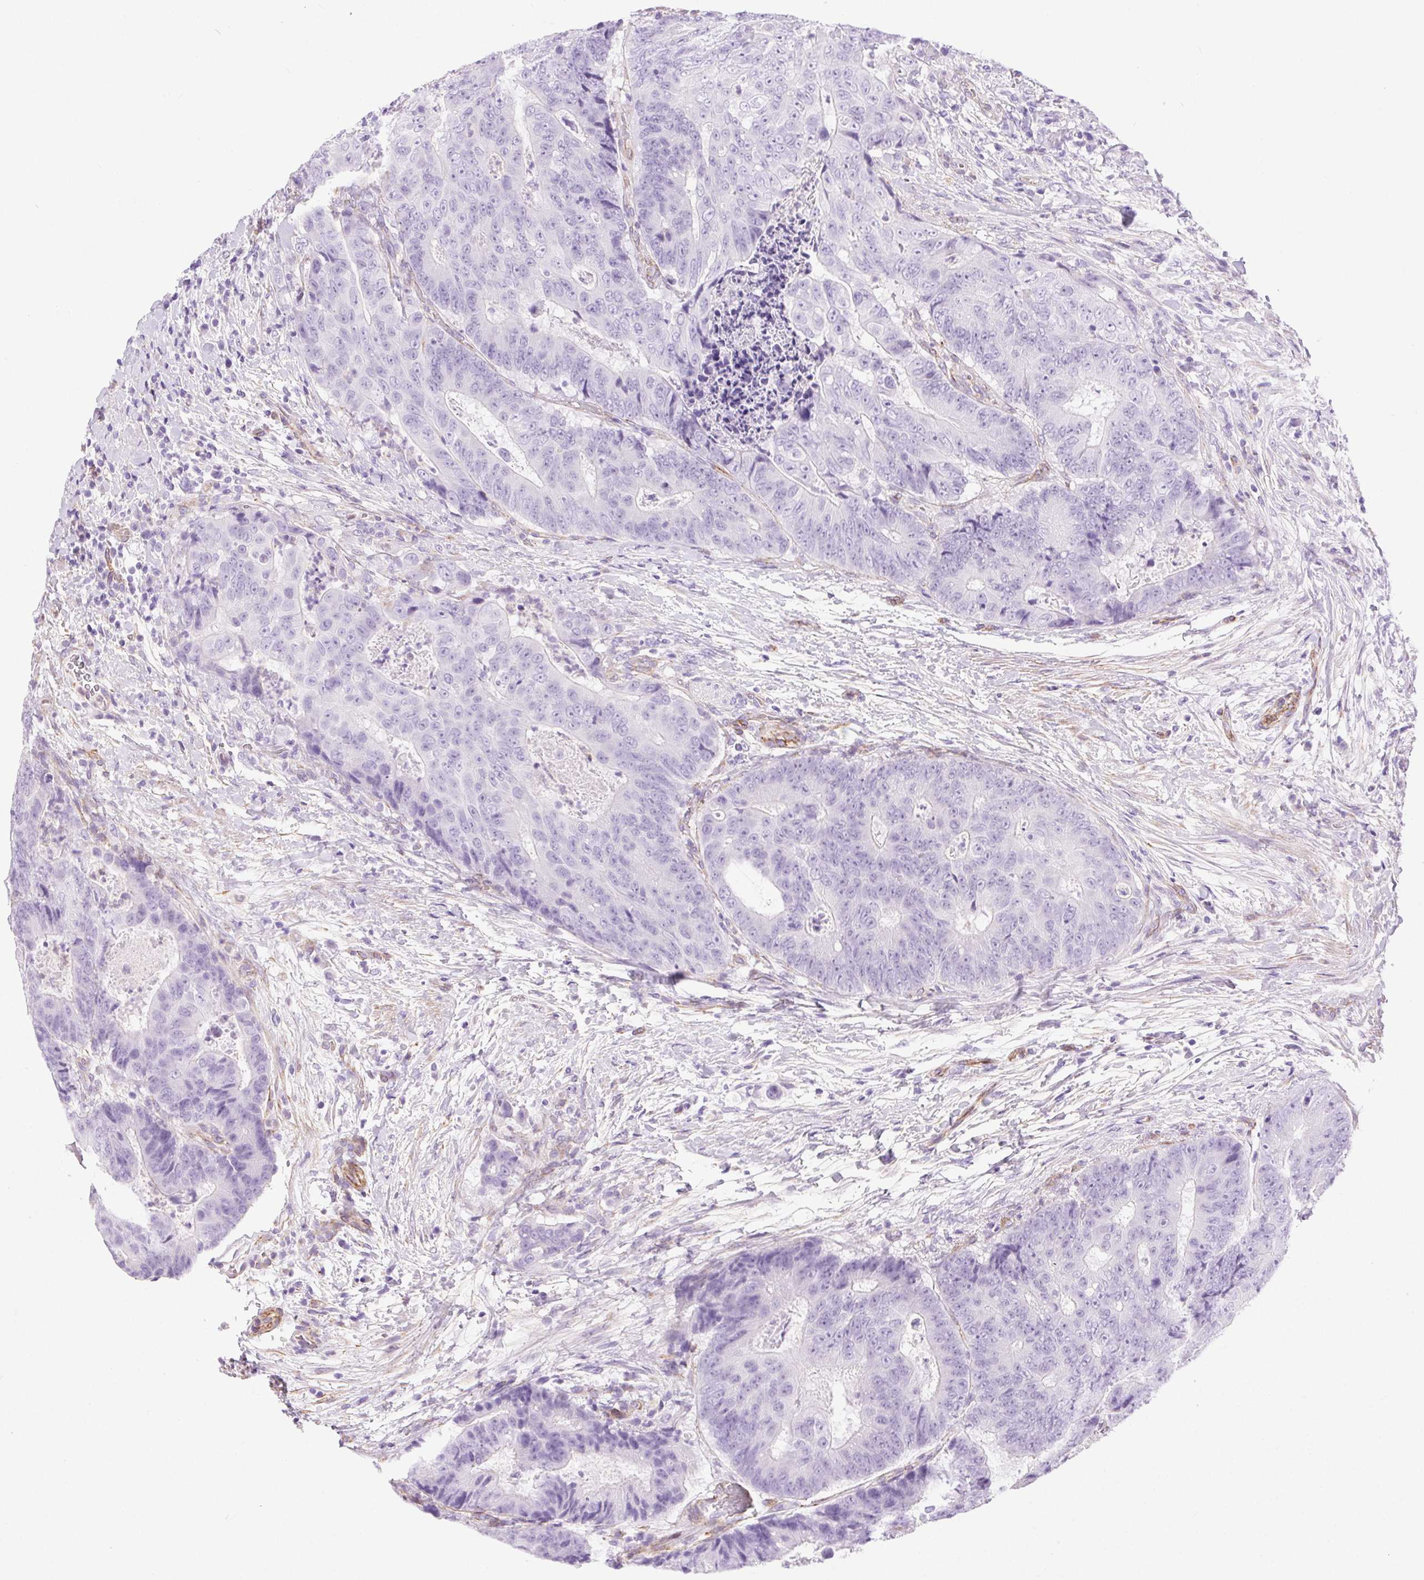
{"staining": {"intensity": "negative", "quantity": "none", "location": "none"}, "tissue": "colorectal cancer", "cell_type": "Tumor cells", "image_type": "cancer", "snomed": [{"axis": "morphology", "description": "Adenocarcinoma, NOS"}, {"axis": "topography", "description": "Colon"}], "caption": "High magnification brightfield microscopy of colorectal adenocarcinoma stained with DAB (brown) and counterstained with hematoxylin (blue): tumor cells show no significant expression.", "gene": "SHCBP1L", "patient": {"sex": "female", "age": 48}}